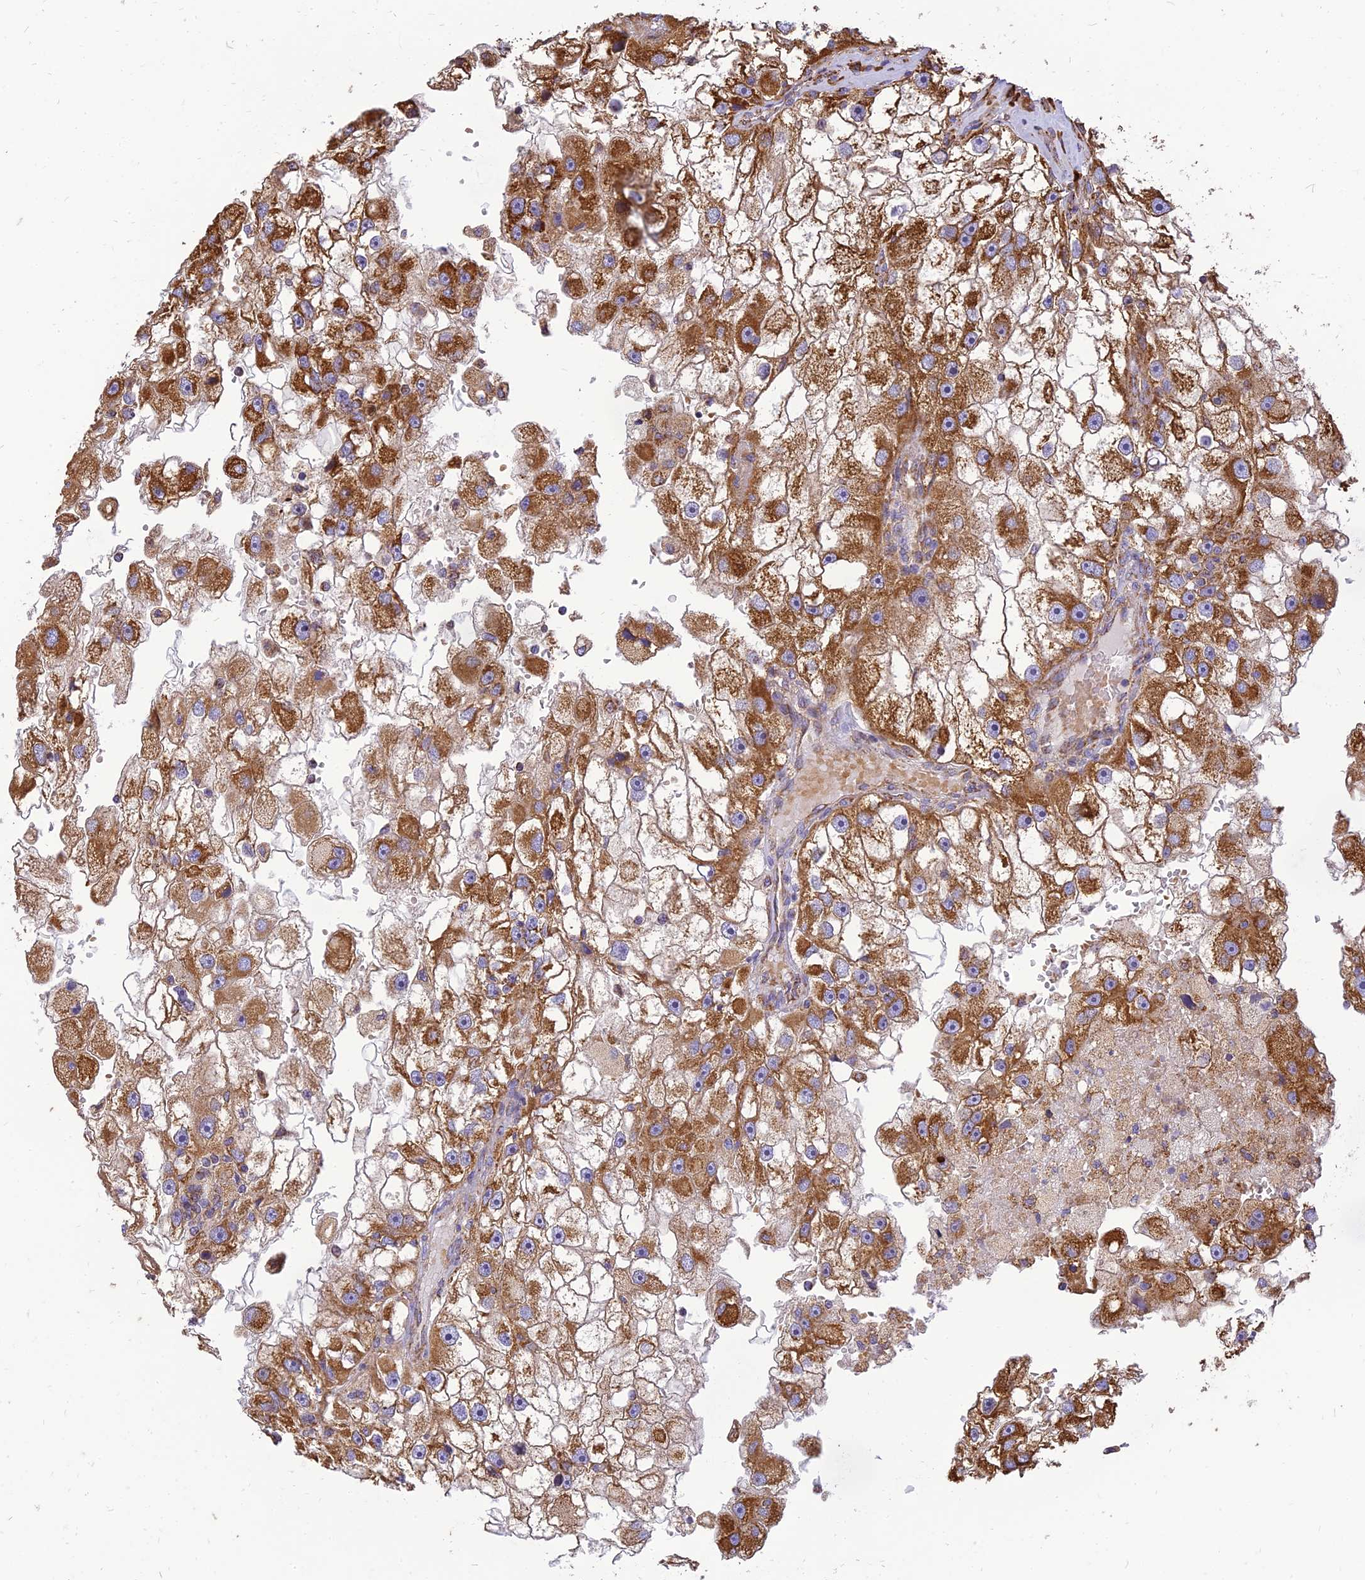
{"staining": {"intensity": "strong", "quantity": ">75%", "location": "cytoplasmic/membranous"}, "tissue": "renal cancer", "cell_type": "Tumor cells", "image_type": "cancer", "snomed": [{"axis": "morphology", "description": "Adenocarcinoma, NOS"}, {"axis": "topography", "description": "Kidney"}], "caption": "Protein expression analysis of renal adenocarcinoma demonstrates strong cytoplasmic/membranous staining in about >75% of tumor cells. (DAB = brown stain, brightfield microscopy at high magnification).", "gene": "THUMPD2", "patient": {"sex": "male", "age": 63}}